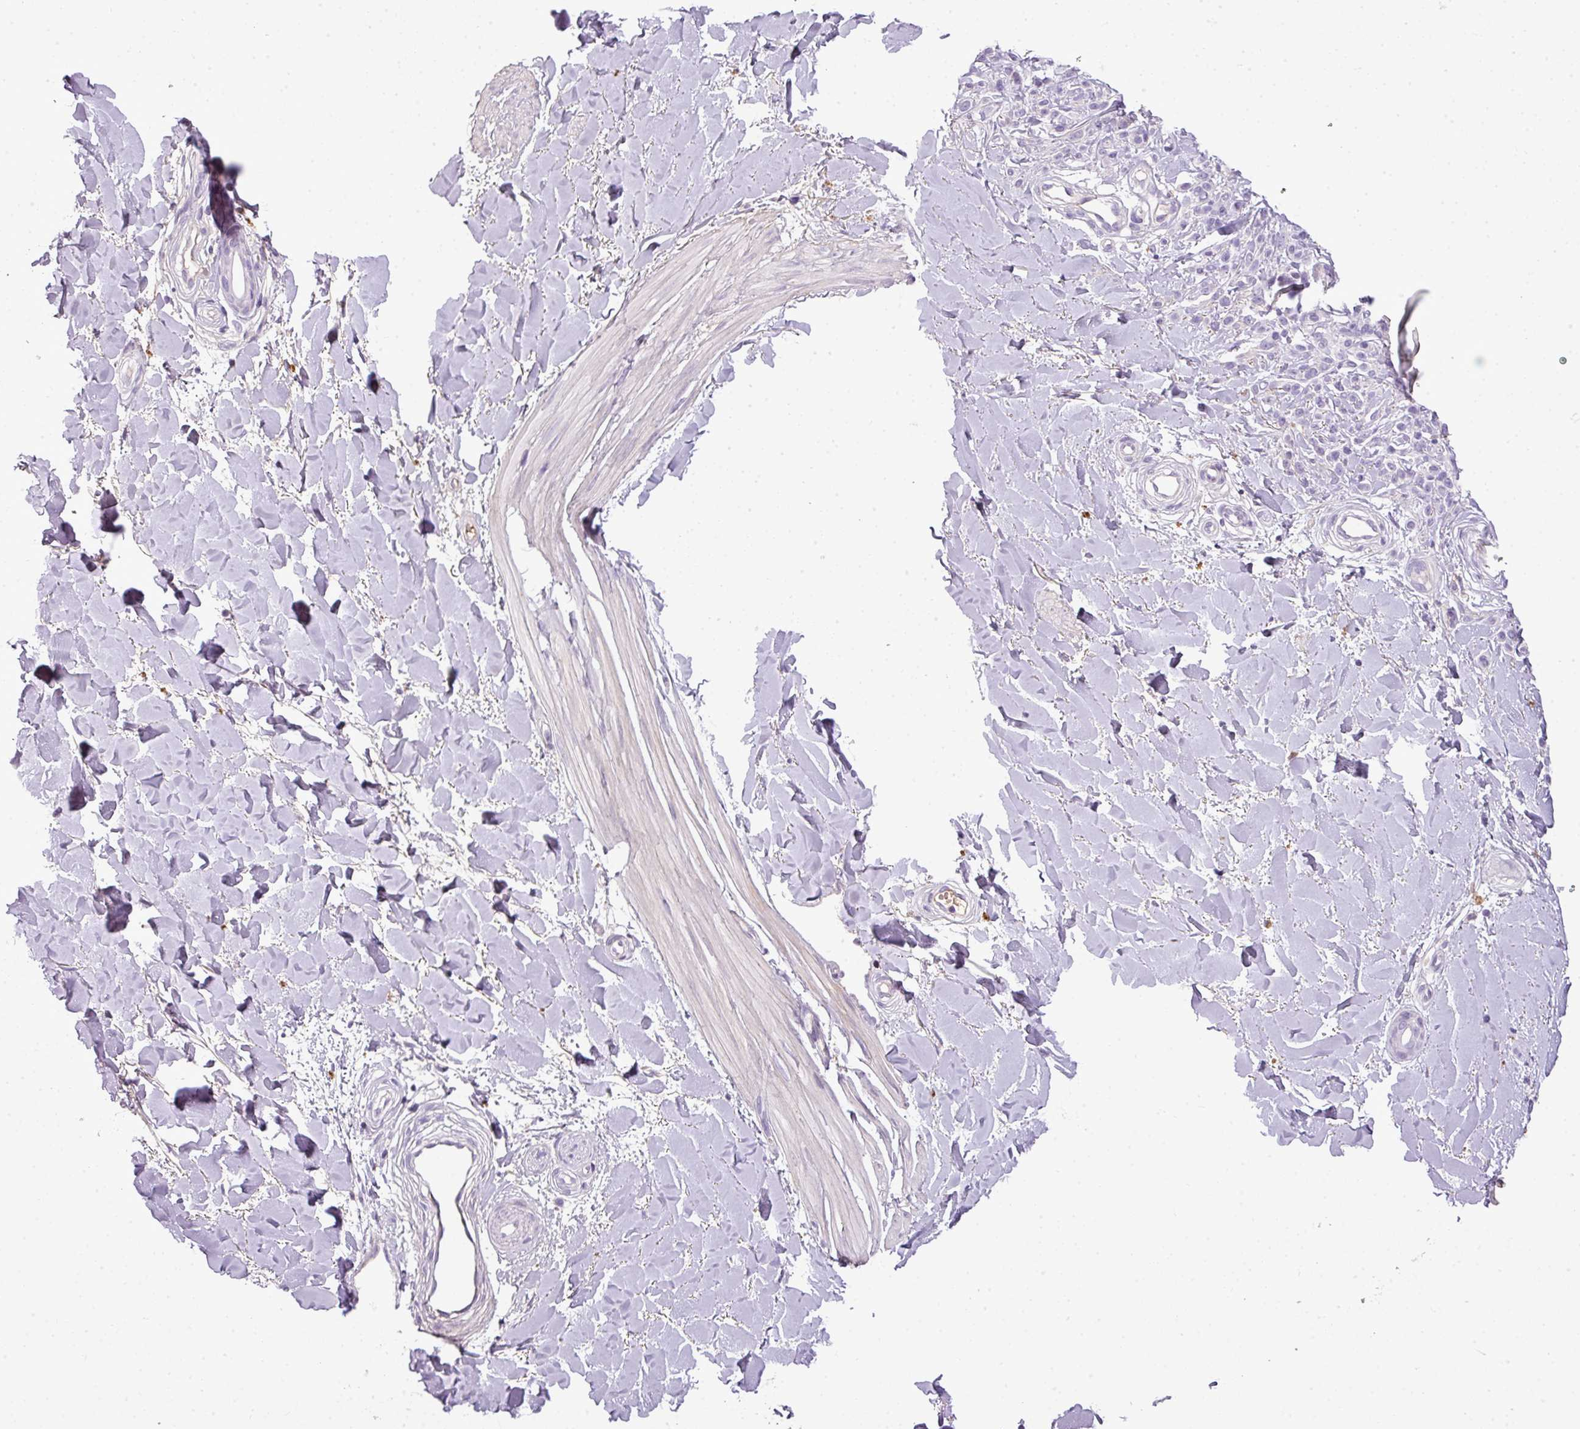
{"staining": {"intensity": "negative", "quantity": "none", "location": "none"}, "tissue": "melanoma", "cell_type": "Tumor cells", "image_type": "cancer", "snomed": [{"axis": "morphology", "description": "Malignant melanoma, NOS"}, {"axis": "topography", "description": "Skin"}], "caption": "An IHC image of malignant melanoma is shown. There is no staining in tumor cells of malignant melanoma.", "gene": "C4B", "patient": {"sex": "female", "age": 37}}